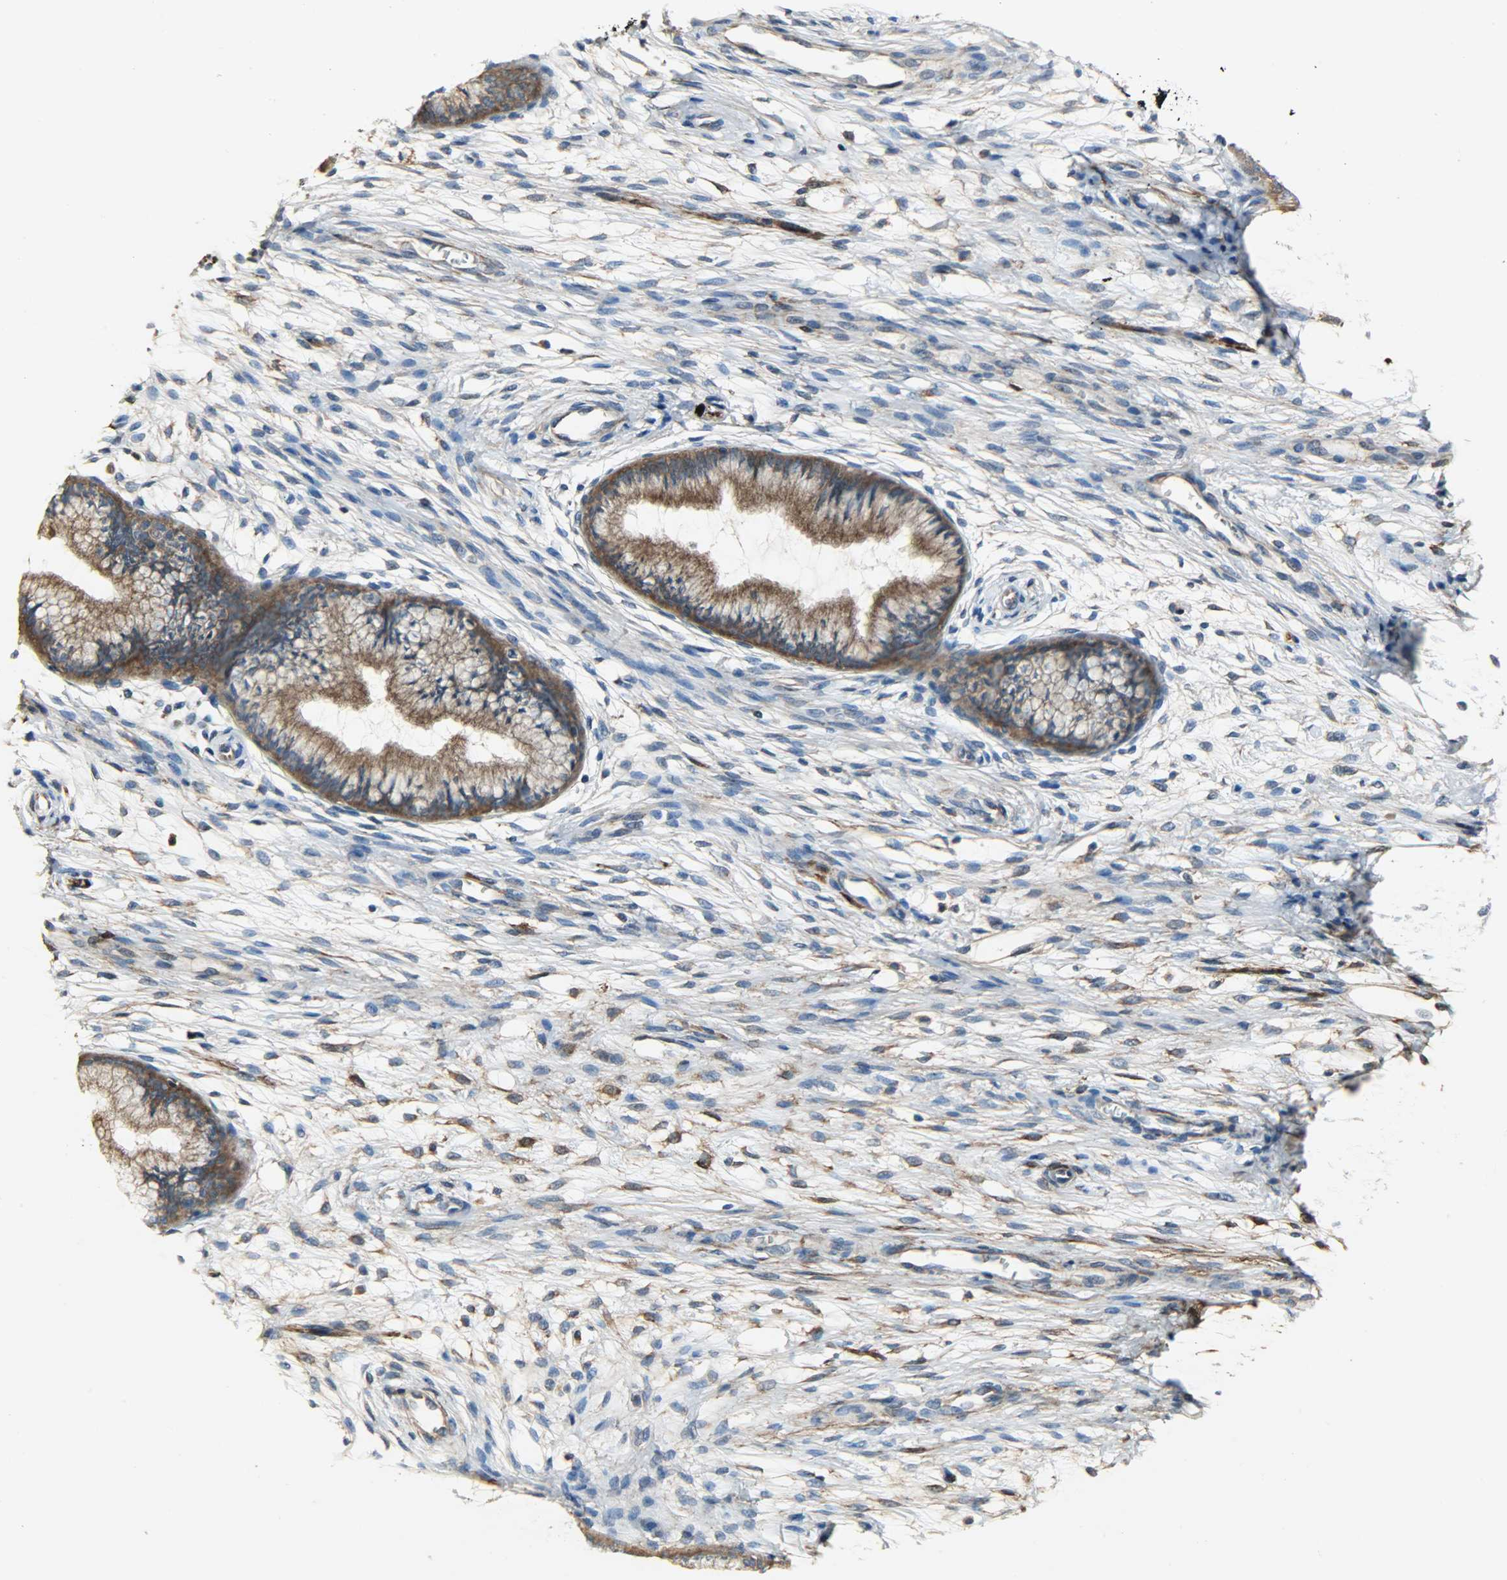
{"staining": {"intensity": "strong", "quantity": ">75%", "location": "cytoplasmic/membranous"}, "tissue": "cervix", "cell_type": "Glandular cells", "image_type": "normal", "snomed": [{"axis": "morphology", "description": "Normal tissue, NOS"}, {"axis": "topography", "description": "Cervix"}], "caption": "Protein expression by immunohistochemistry reveals strong cytoplasmic/membranous expression in about >75% of glandular cells in unremarkable cervix.", "gene": "C1orf198", "patient": {"sex": "female", "age": 39}}